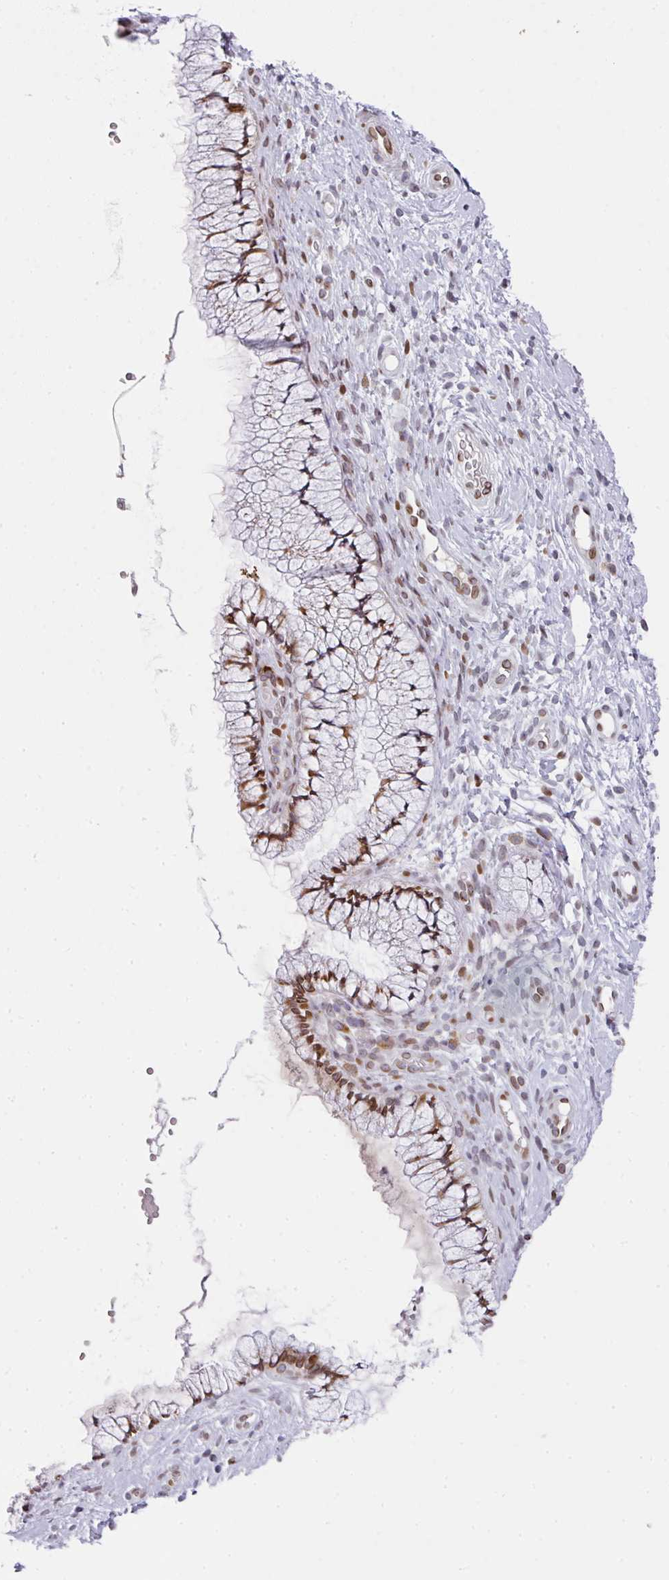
{"staining": {"intensity": "moderate", "quantity": "25%-75%", "location": "nuclear"}, "tissue": "cervix", "cell_type": "Glandular cells", "image_type": "normal", "snomed": [{"axis": "morphology", "description": "Normal tissue, NOS"}, {"axis": "topography", "description": "Cervix"}], "caption": "This is a photomicrograph of IHC staining of normal cervix, which shows moderate staining in the nuclear of glandular cells.", "gene": "PLK1", "patient": {"sex": "female", "age": 36}}